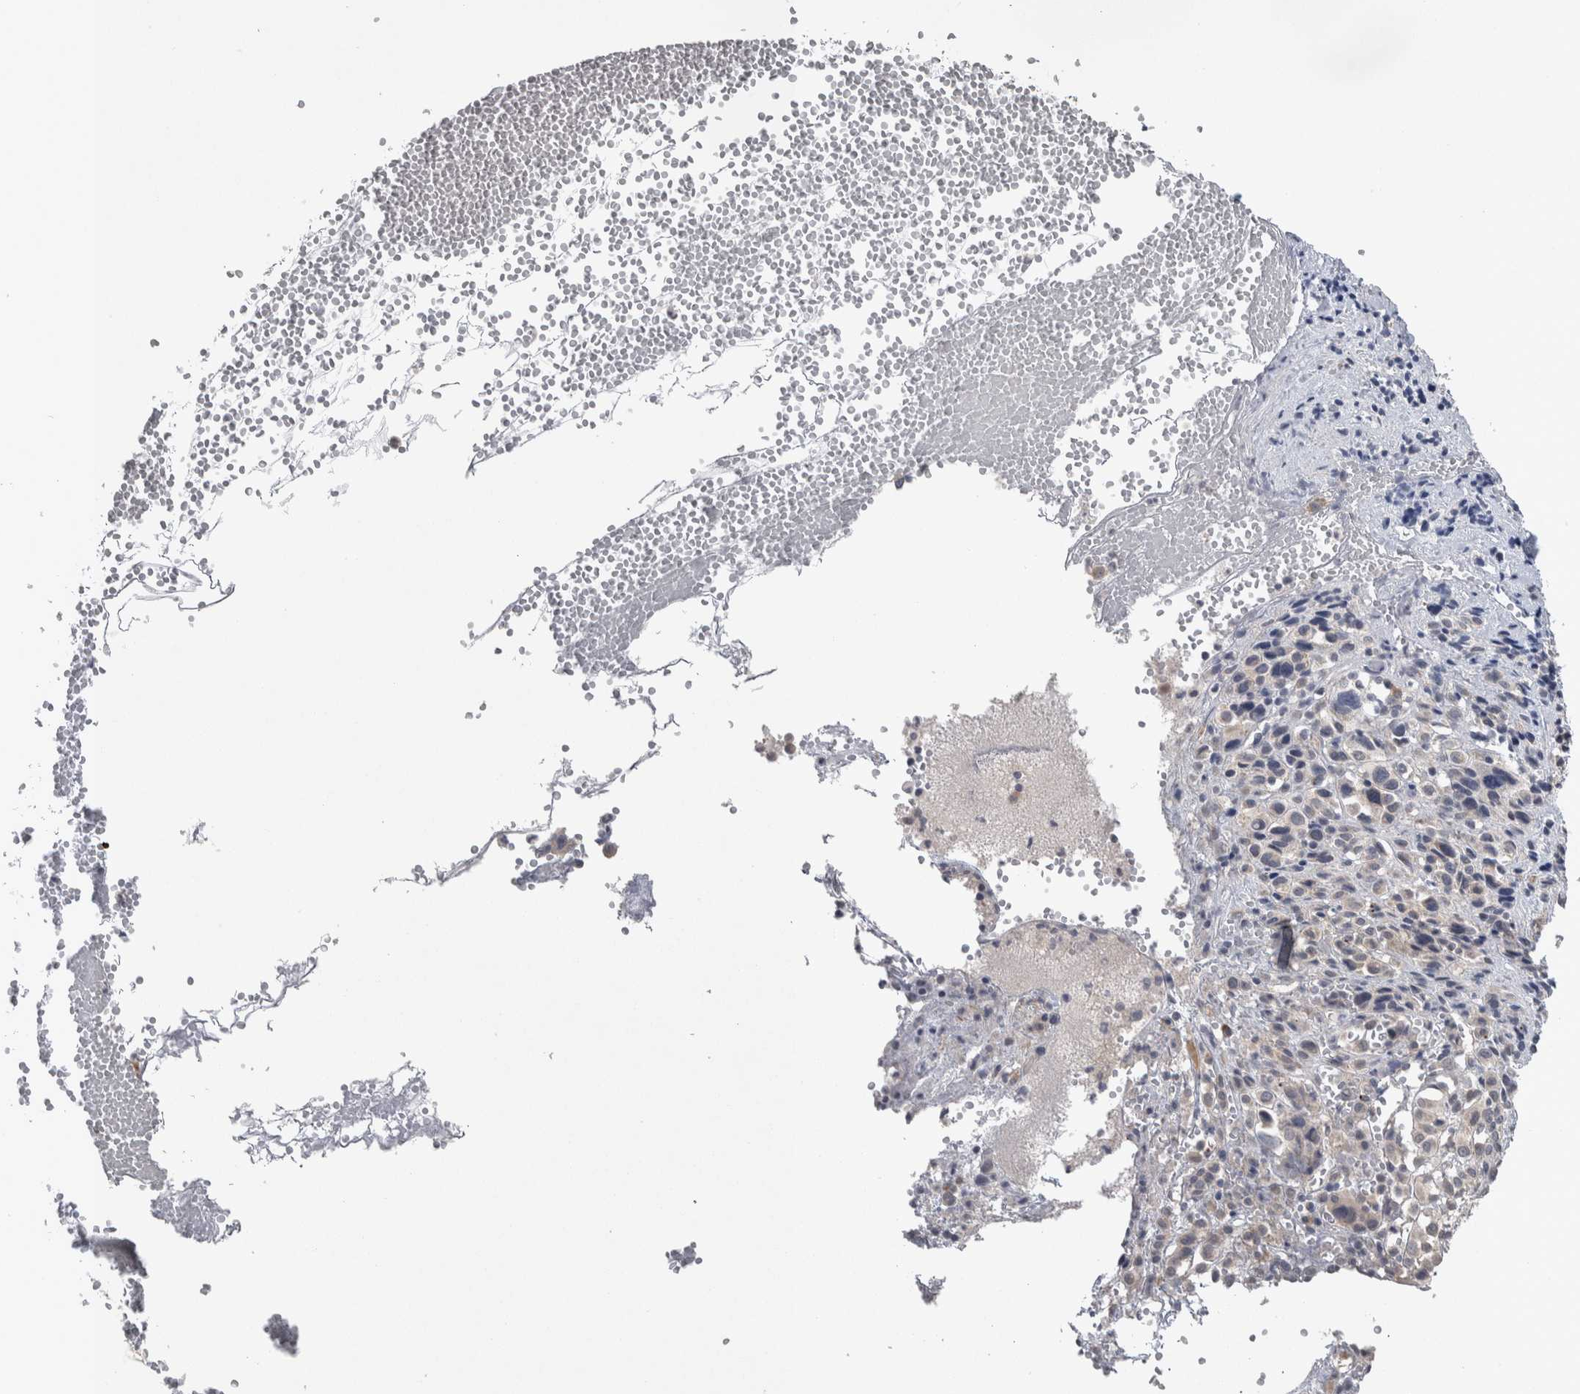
{"staining": {"intensity": "negative", "quantity": "none", "location": "none"}, "tissue": "melanoma", "cell_type": "Tumor cells", "image_type": "cancer", "snomed": [{"axis": "morphology", "description": "Malignant melanoma, Metastatic site"}, {"axis": "topography", "description": "Skin"}], "caption": "Immunohistochemical staining of malignant melanoma (metastatic site) displays no significant expression in tumor cells.", "gene": "CUL2", "patient": {"sex": "female", "age": 74}}